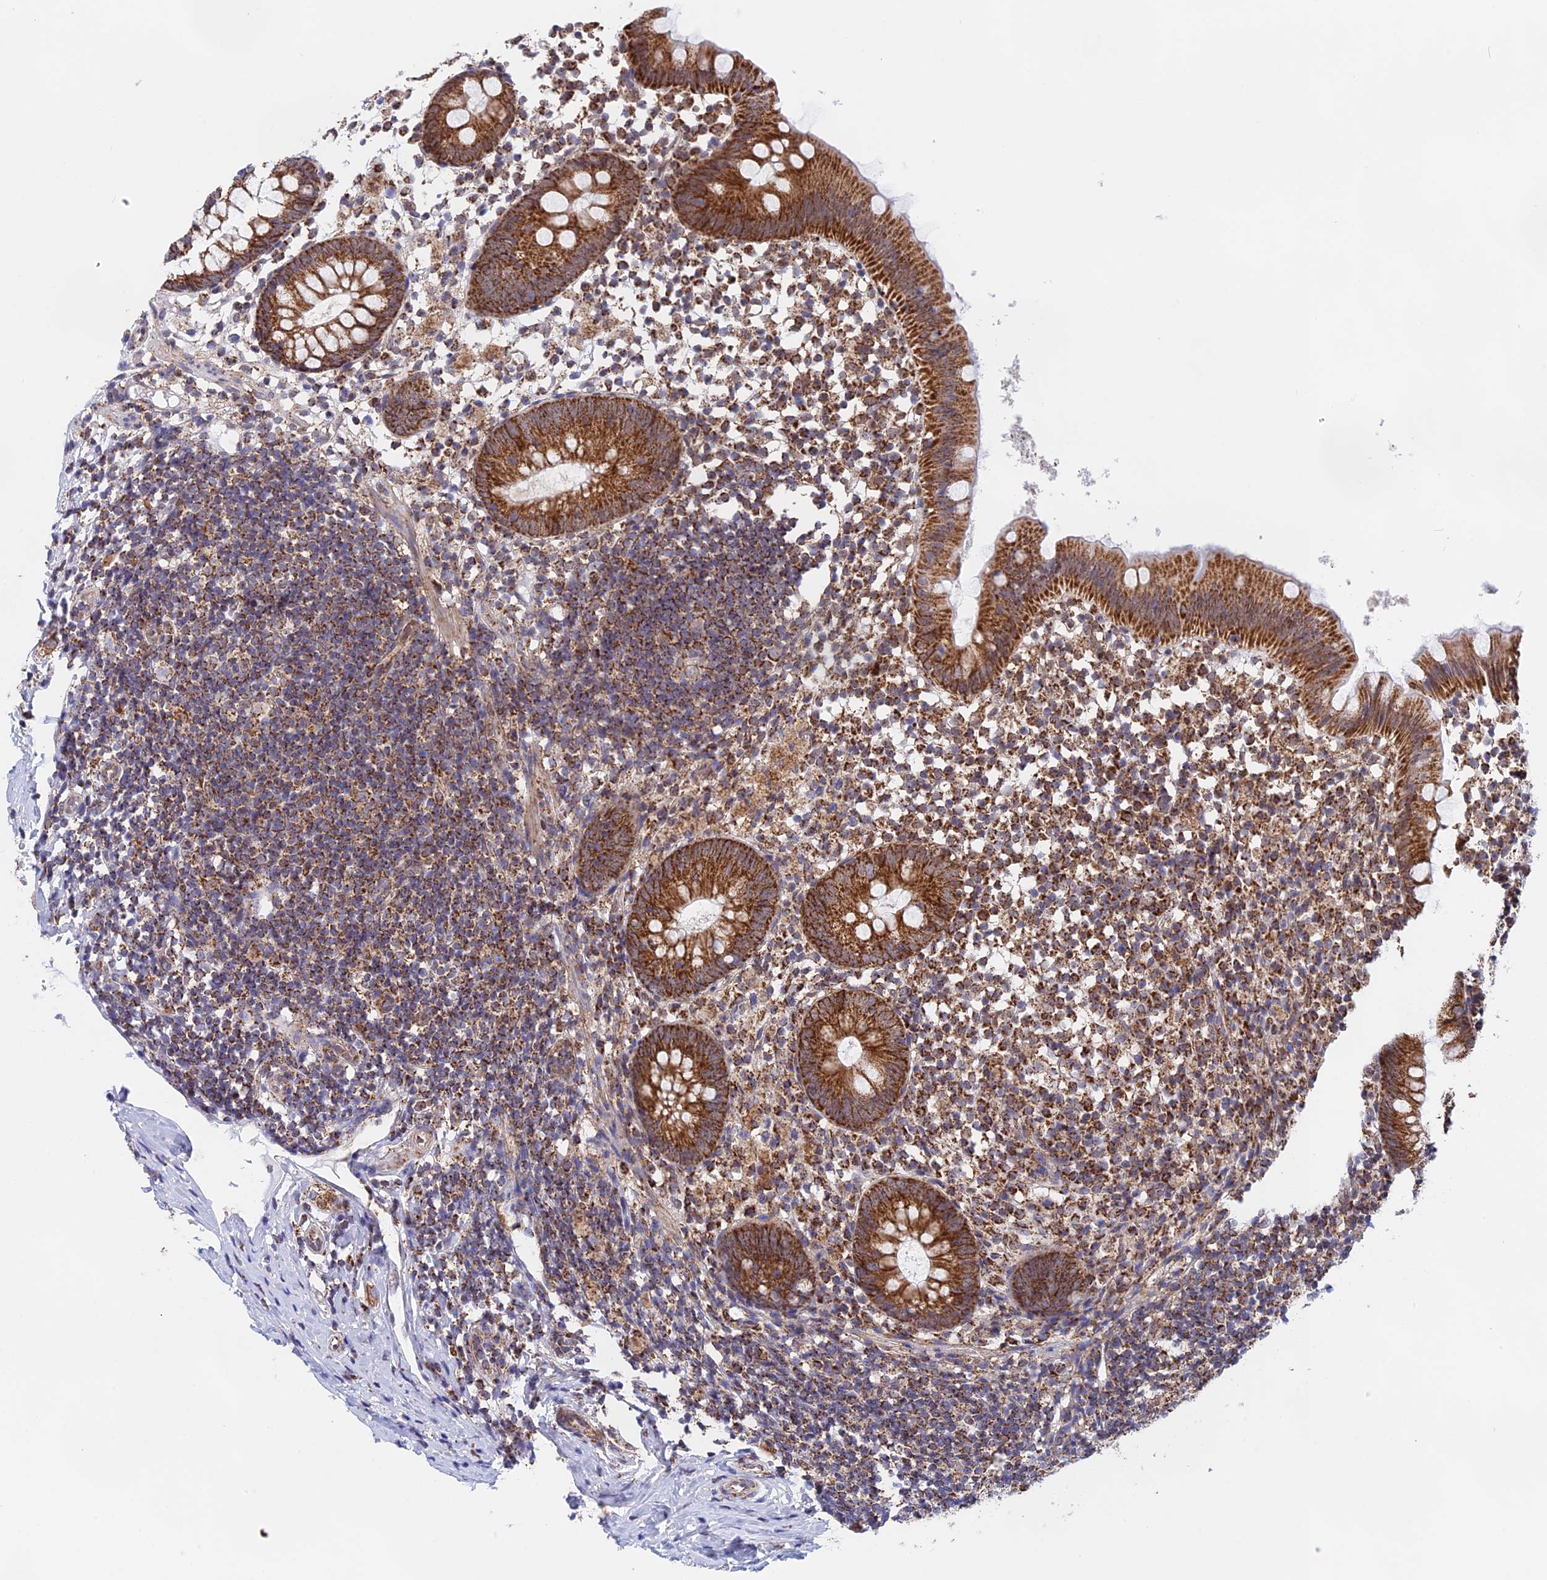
{"staining": {"intensity": "strong", "quantity": ">75%", "location": "cytoplasmic/membranous"}, "tissue": "appendix", "cell_type": "Glandular cells", "image_type": "normal", "snomed": [{"axis": "morphology", "description": "Normal tissue, NOS"}, {"axis": "topography", "description": "Appendix"}], "caption": "IHC (DAB) staining of normal human appendix reveals strong cytoplasmic/membranous protein staining in approximately >75% of glandular cells.", "gene": "CDC16", "patient": {"sex": "female", "age": 20}}